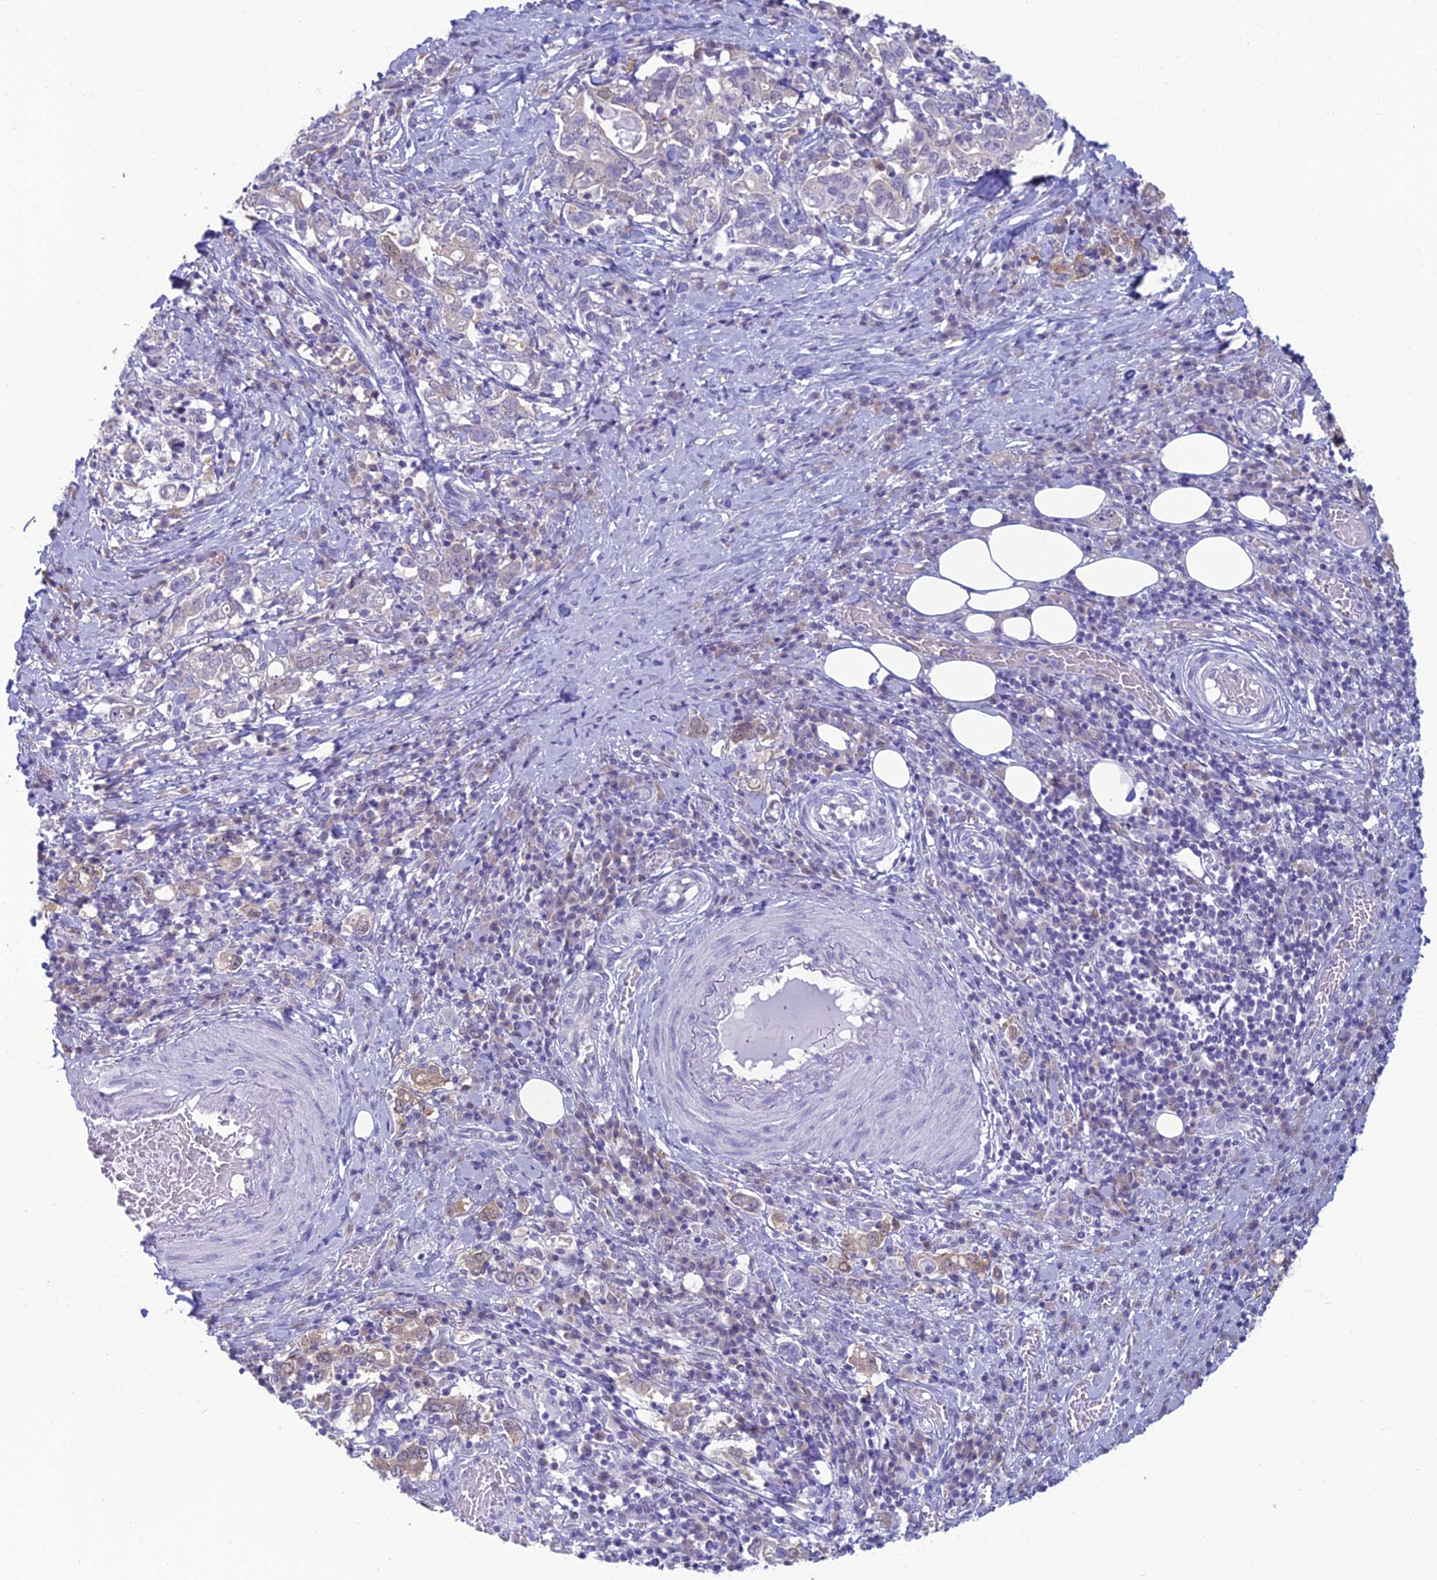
{"staining": {"intensity": "weak", "quantity": "<25%", "location": "cytoplasmic/membranous"}, "tissue": "stomach cancer", "cell_type": "Tumor cells", "image_type": "cancer", "snomed": [{"axis": "morphology", "description": "Adenocarcinoma, NOS"}, {"axis": "topography", "description": "Stomach, upper"}, {"axis": "topography", "description": "Stomach"}], "caption": "DAB immunohistochemical staining of human stomach adenocarcinoma shows no significant staining in tumor cells.", "gene": "GNPNAT1", "patient": {"sex": "male", "age": 62}}